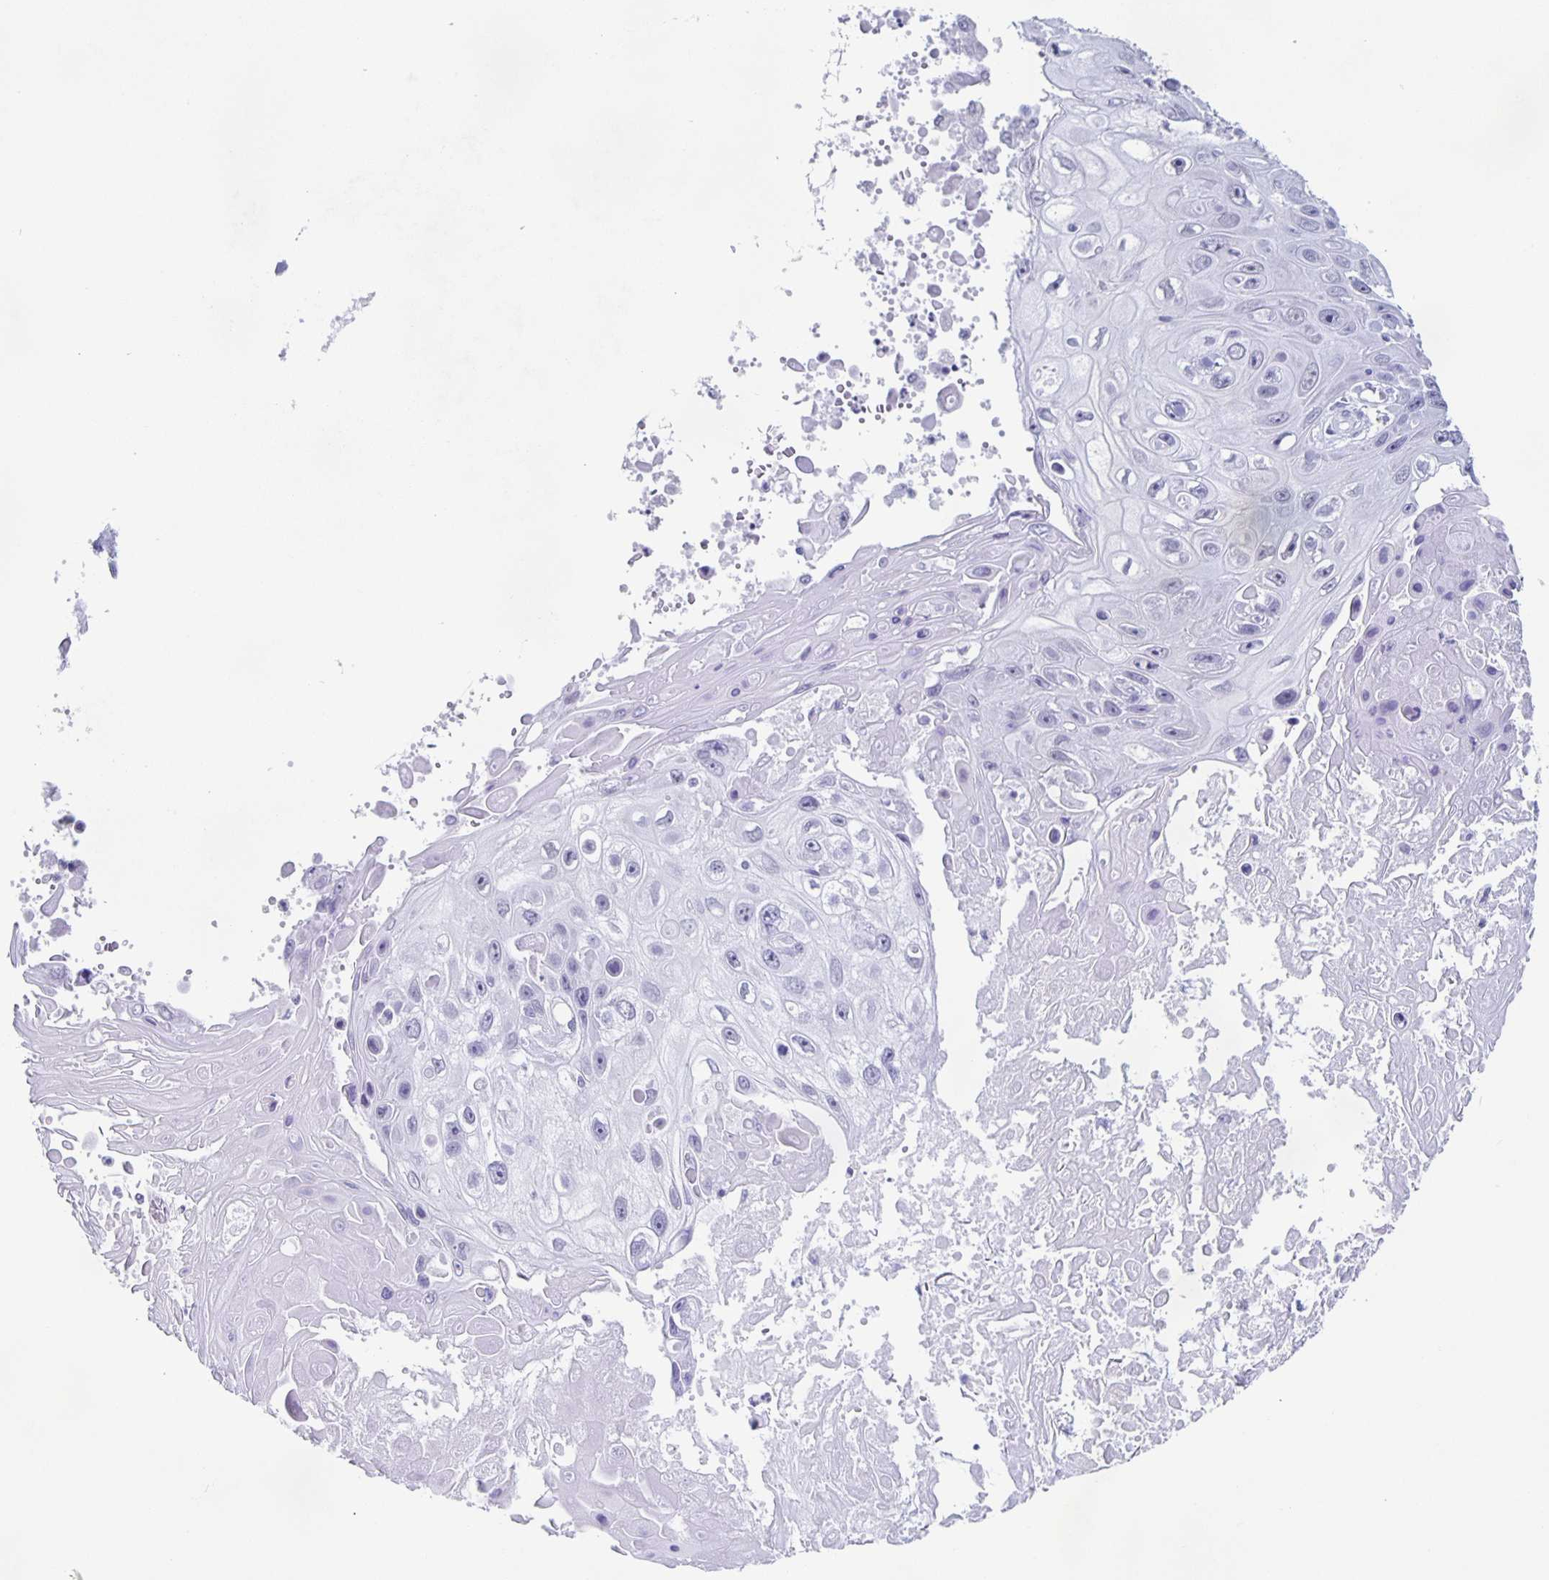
{"staining": {"intensity": "negative", "quantity": "none", "location": "none"}, "tissue": "skin cancer", "cell_type": "Tumor cells", "image_type": "cancer", "snomed": [{"axis": "morphology", "description": "Squamous cell carcinoma, NOS"}, {"axis": "topography", "description": "Skin"}], "caption": "An immunohistochemistry (IHC) photomicrograph of skin cancer (squamous cell carcinoma) is shown. There is no staining in tumor cells of skin cancer (squamous cell carcinoma).", "gene": "TPPP", "patient": {"sex": "male", "age": 82}}